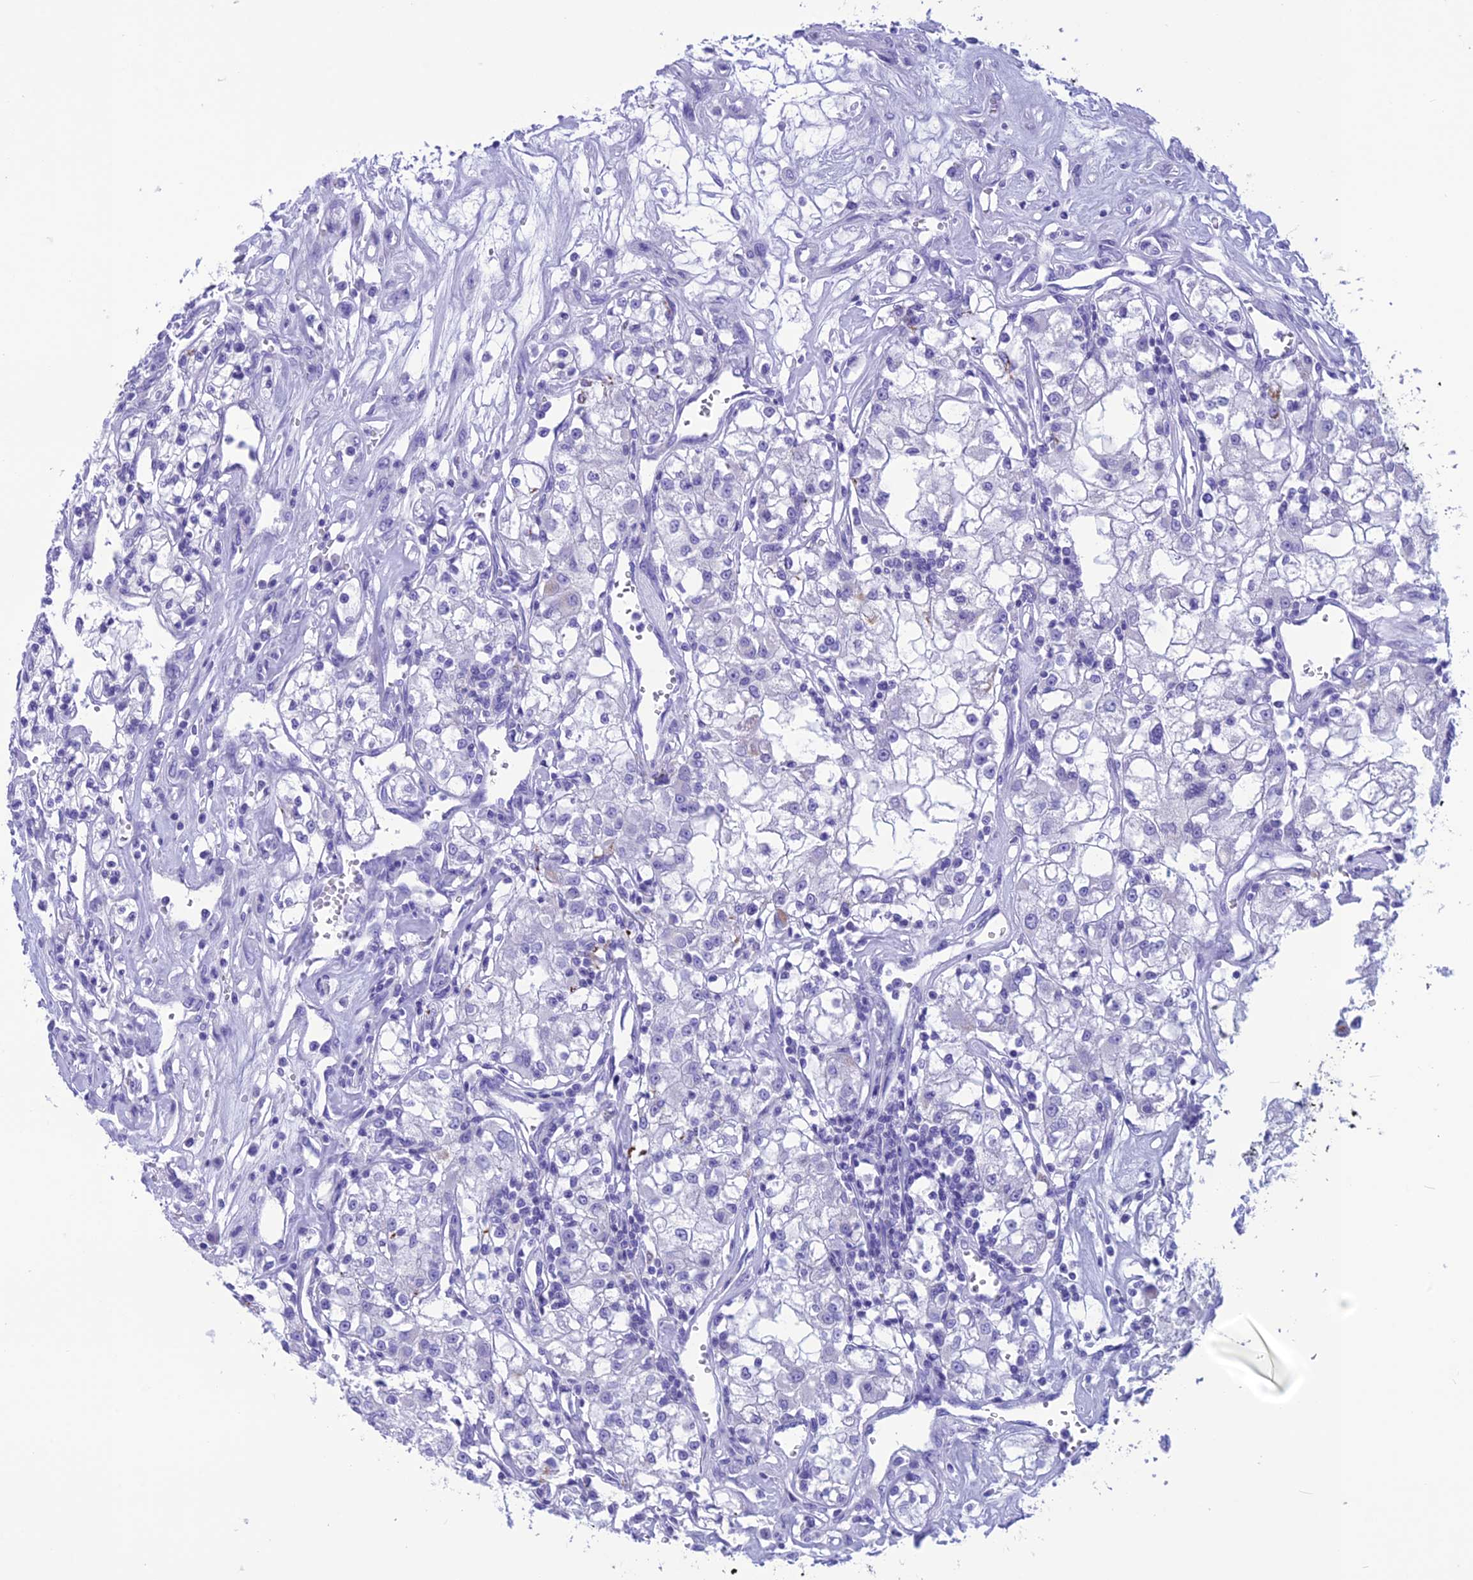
{"staining": {"intensity": "negative", "quantity": "none", "location": "none"}, "tissue": "renal cancer", "cell_type": "Tumor cells", "image_type": "cancer", "snomed": [{"axis": "morphology", "description": "Adenocarcinoma, NOS"}, {"axis": "topography", "description": "Kidney"}], "caption": "The immunohistochemistry photomicrograph has no significant positivity in tumor cells of renal cancer tissue. The staining was performed using DAB to visualize the protein expression in brown, while the nuclei were stained in blue with hematoxylin (Magnification: 20x).", "gene": "TRAM1L1", "patient": {"sex": "female", "age": 59}}